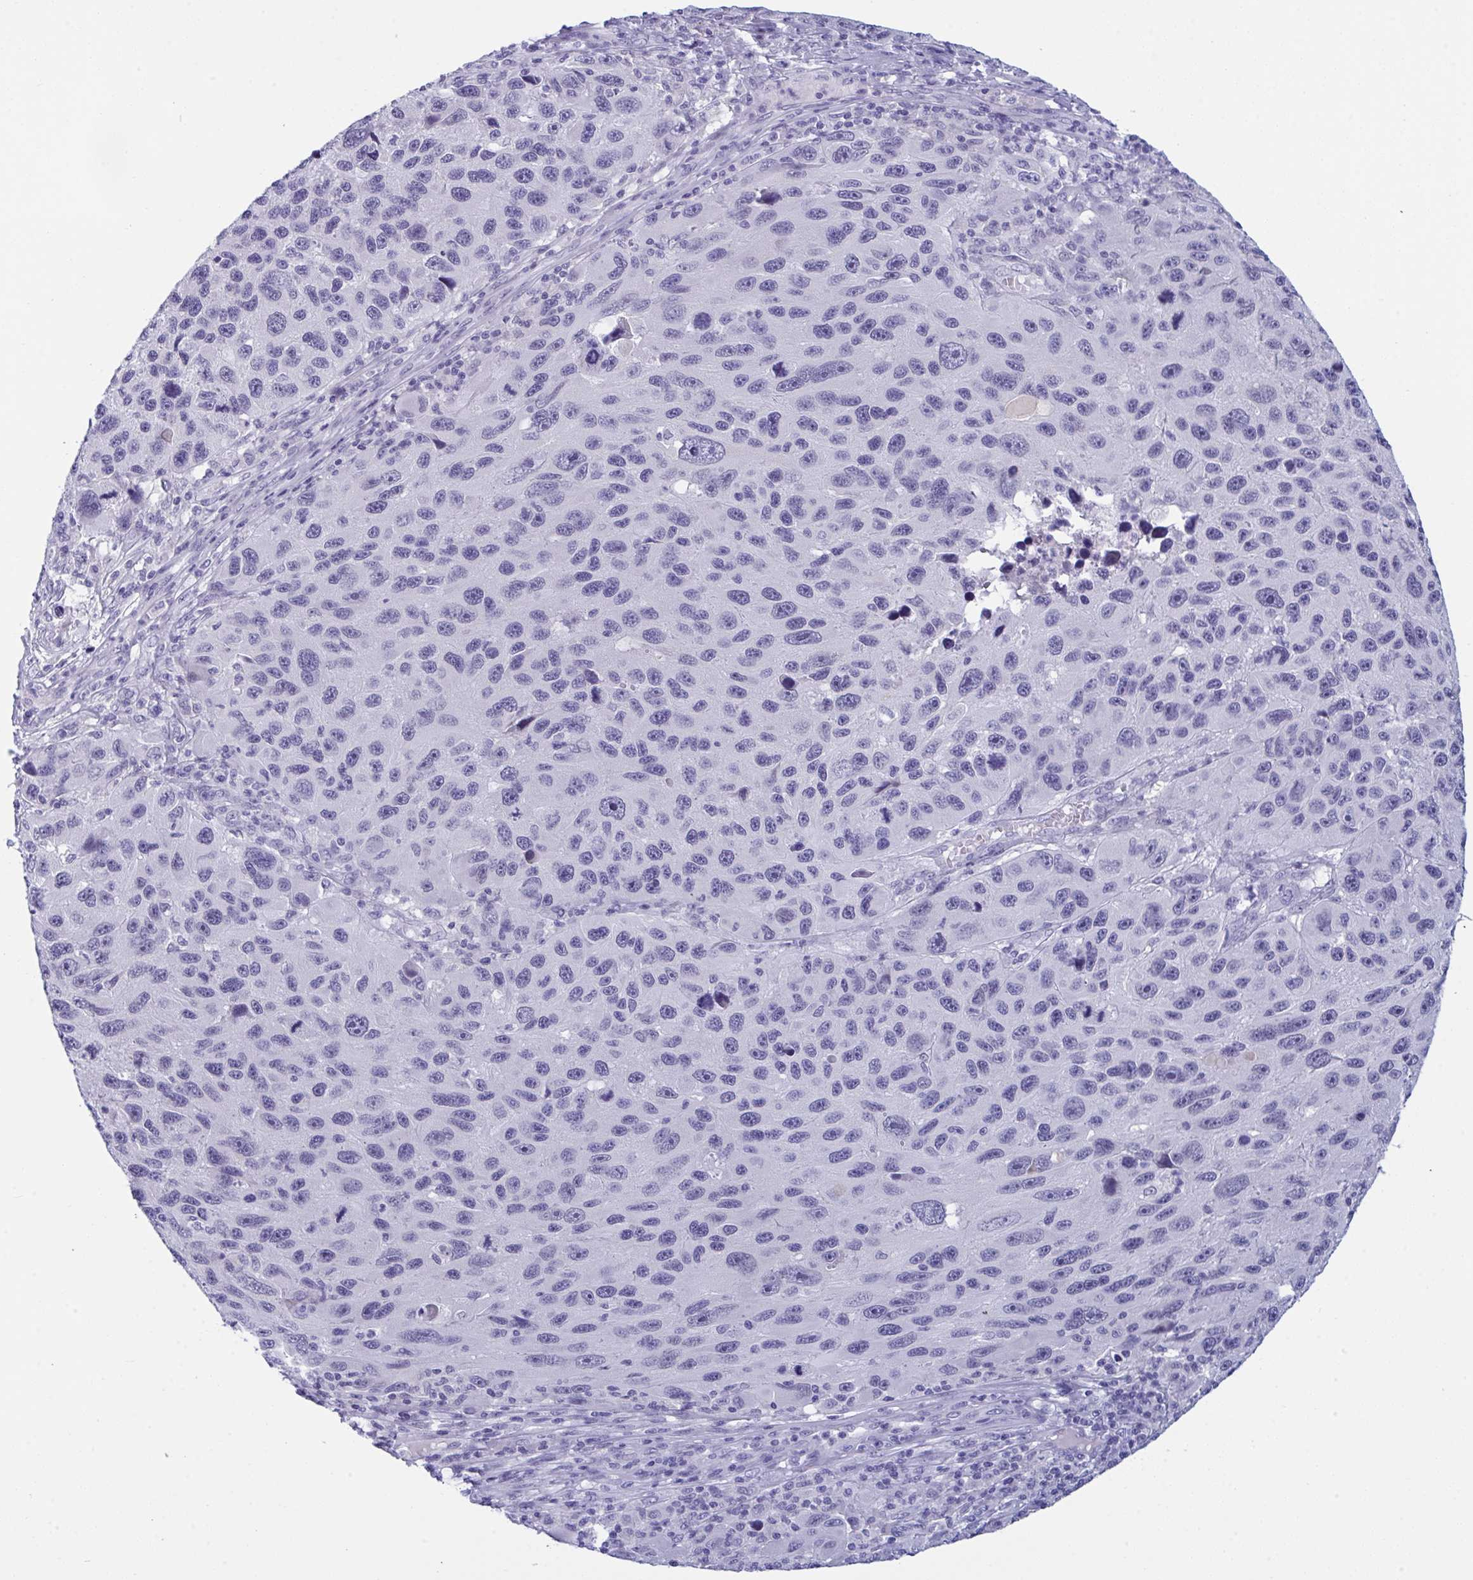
{"staining": {"intensity": "negative", "quantity": "none", "location": "none"}, "tissue": "melanoma", "cell_type": "Tumor cells", "image_type": "cancer", "snomed": [{"axis": "morphology", "description": "Malignant melanoma, NOS"}, {"axis": "topography", "description": "Skin"}], "caption": "Melanoma stained for a protein using IHC shows no staining tumor cells.", "gene": "PRDM9", "patient": {"sex": "male", "age": 53}}